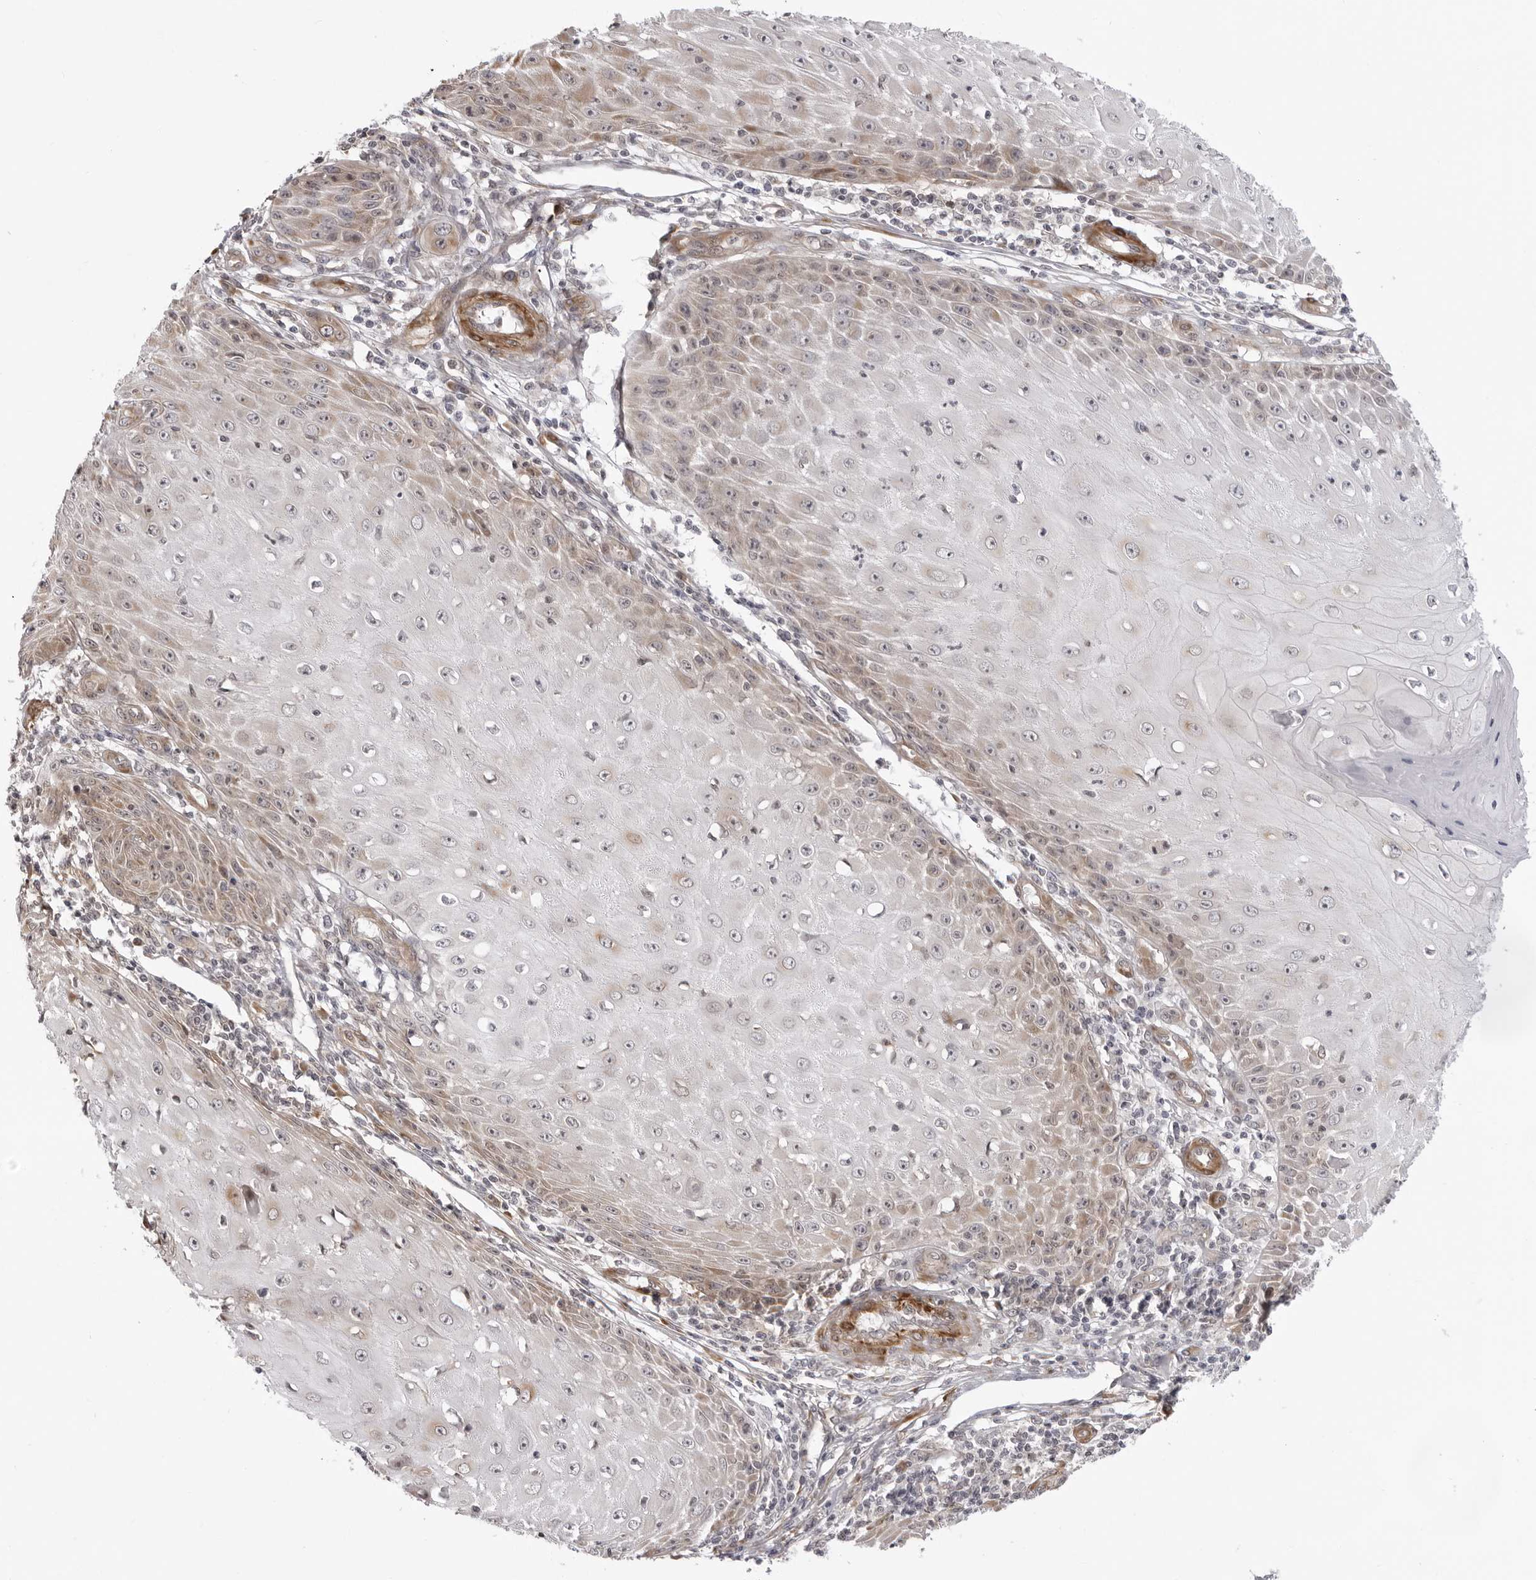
{"staining": {"intensity": "weak", "quantity": "25%-75%", "location": "cytoplasmic/membranous"}, "tissue": "skin cancer", "cell_type": "Tumor cells", "image_type": "cancer", "snomed": [{"axis": "morphology", "description": "Squamous cell carcinoma, NOS"}, {"axis": "topography", "description": "Skin"}], "caption": "Skin cancer (squamous cell carcinoma) stained with a brown dye displays weak cytoplasmic/membranous positive staining in approximately 25%-75% of tumor cells.", "gene": "SRGAP2", "patient": {"sex": "female", "age": 73}}